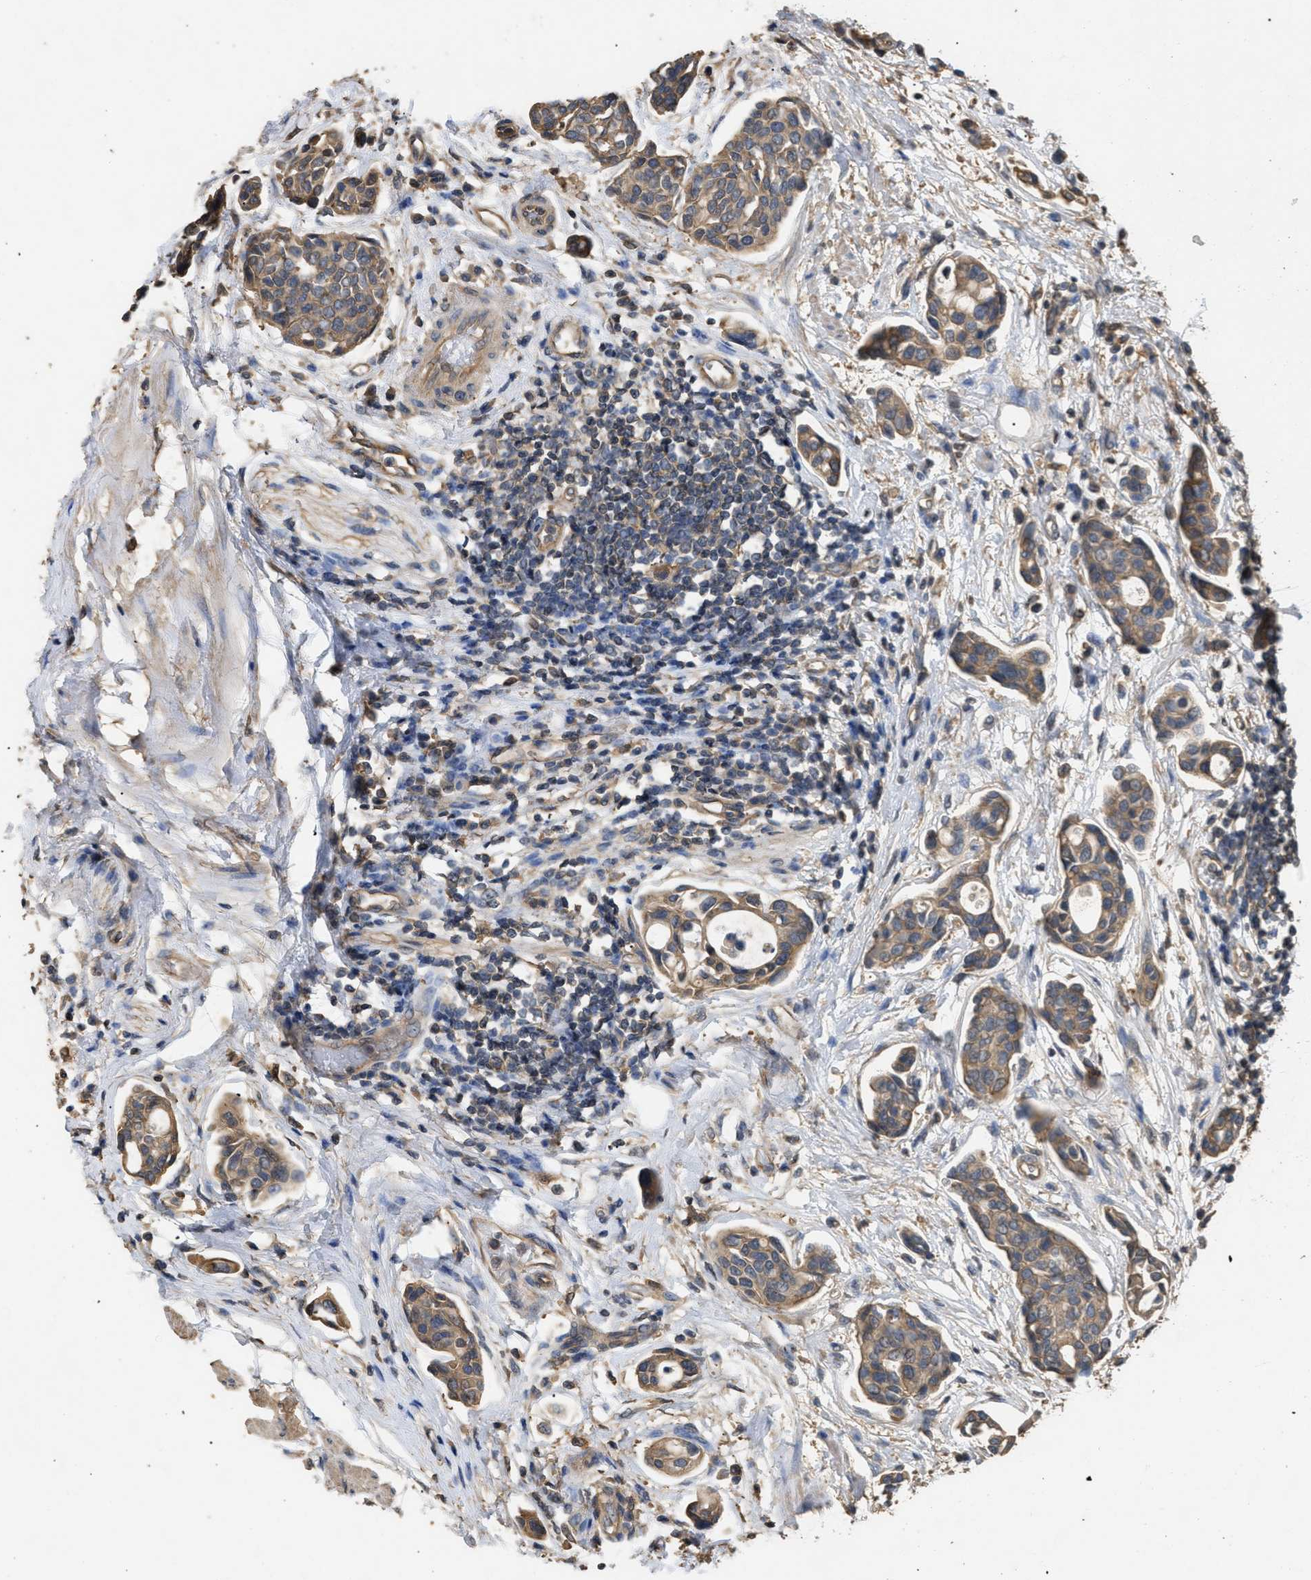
{"staining": {"intensity": "moderate", "quantity": ">75%", "location": "cytoplasmic/membranous"}, "tissue": "urothelial cancer", "cell_type": "Tumor cells", "image_type": "cancer", "snomed": [{"axis": "morphology", "description": "Urothelial carcinoma, High grade"}, {"axis": "topography", "description": "Urinary bladder"}], "caption": "Urothelial cancer was stained to show a protein in brown. There is medium levels of moderate cytoplasmic/membranous staining in about >75% of tumor cells.", "gene": "CALM1", "patient": {"sex": "male", "age": 78}}